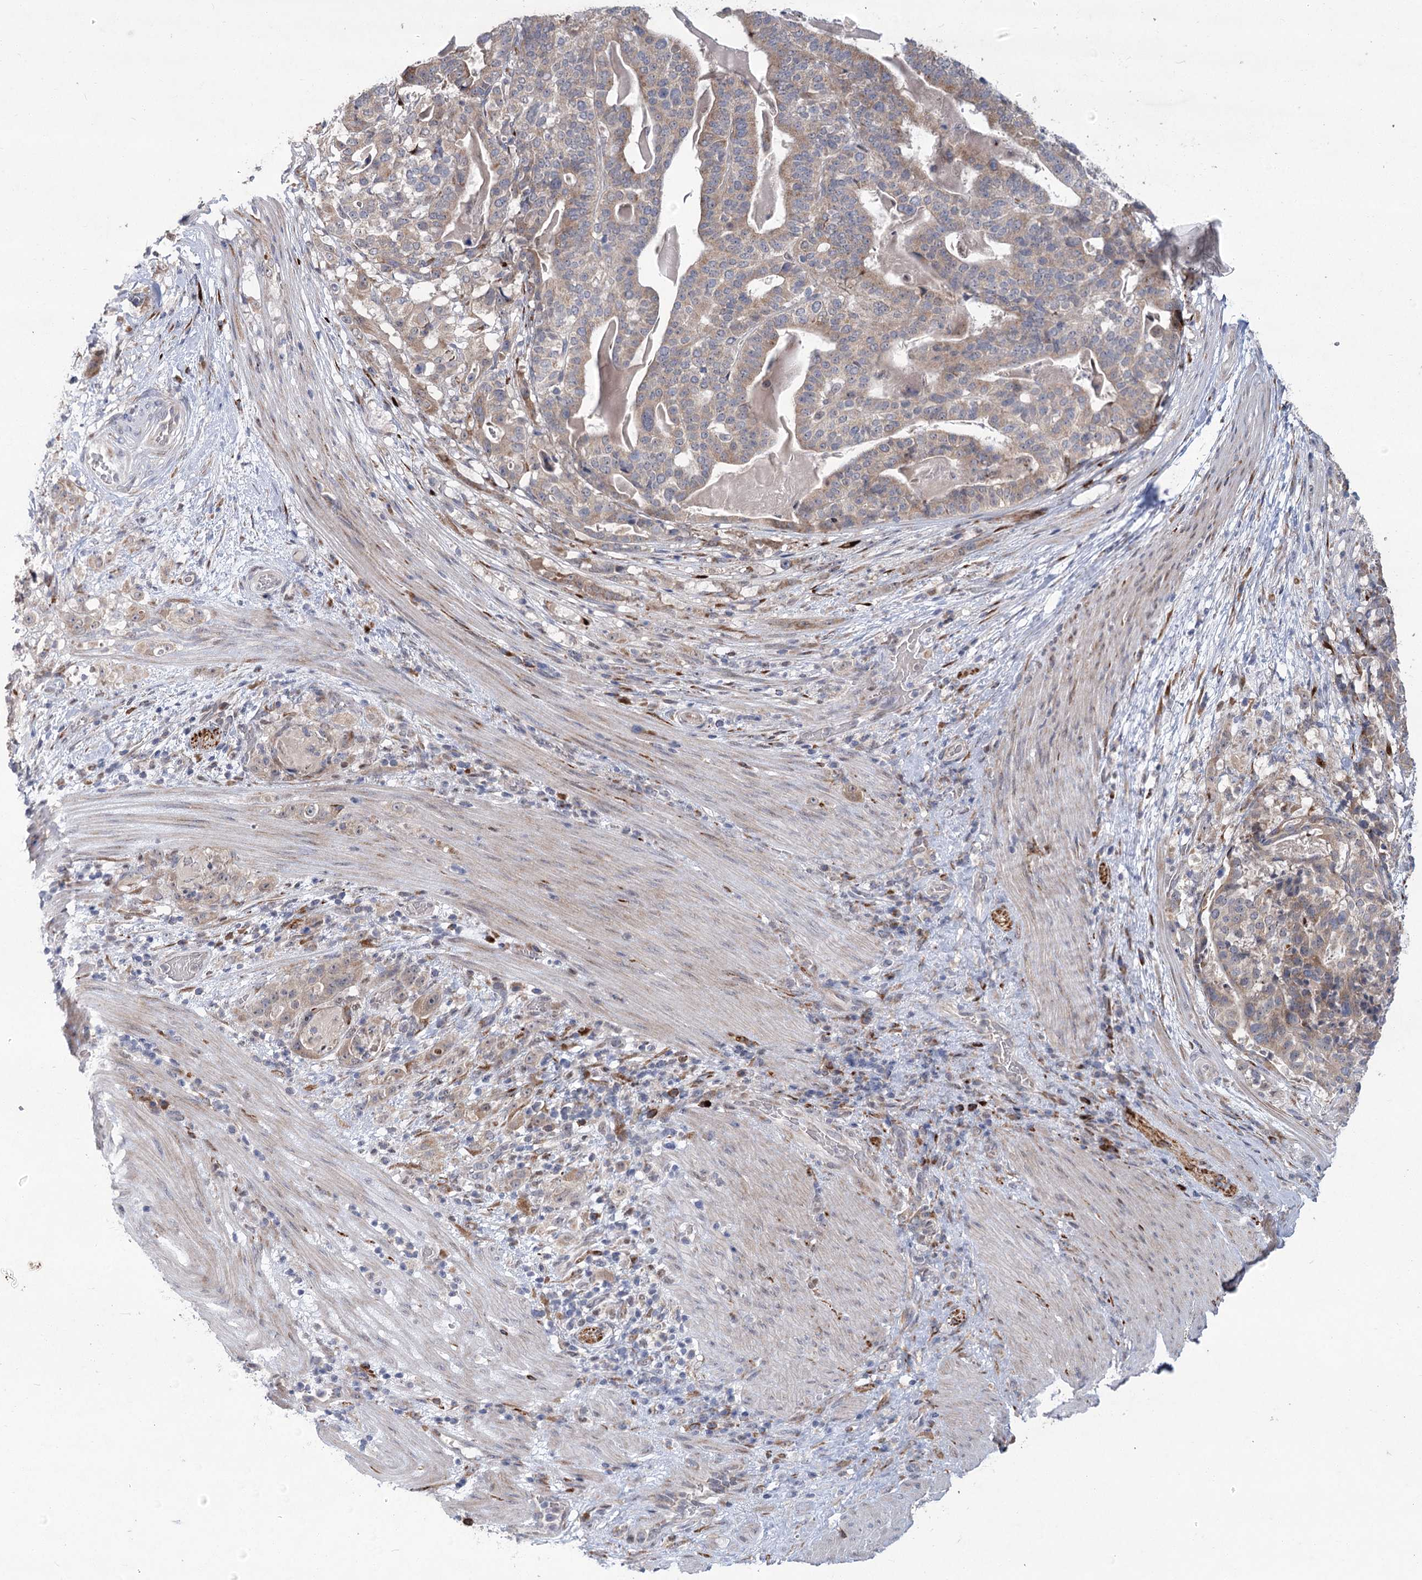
{"staining": {"intensity": "weak", "quantity": ">75%", "location": "cytoplasmic/membranous"}, "tissue": "stomach cancer", "cell_type": "Tumor cells", "image_type": "cancer", "snomed": [{"axis": "morphology", "description": "Adenocarcinoma, NOS"}, {"axis": "topography", "description": "Stomach"}], "caption": "A brown stain labels weak cytoplasmic/membranous positivity of a protein in human stomach cancer tumor cells.", "gene": "GCNT4", "patient": {"sex": "male", "age": 48}}